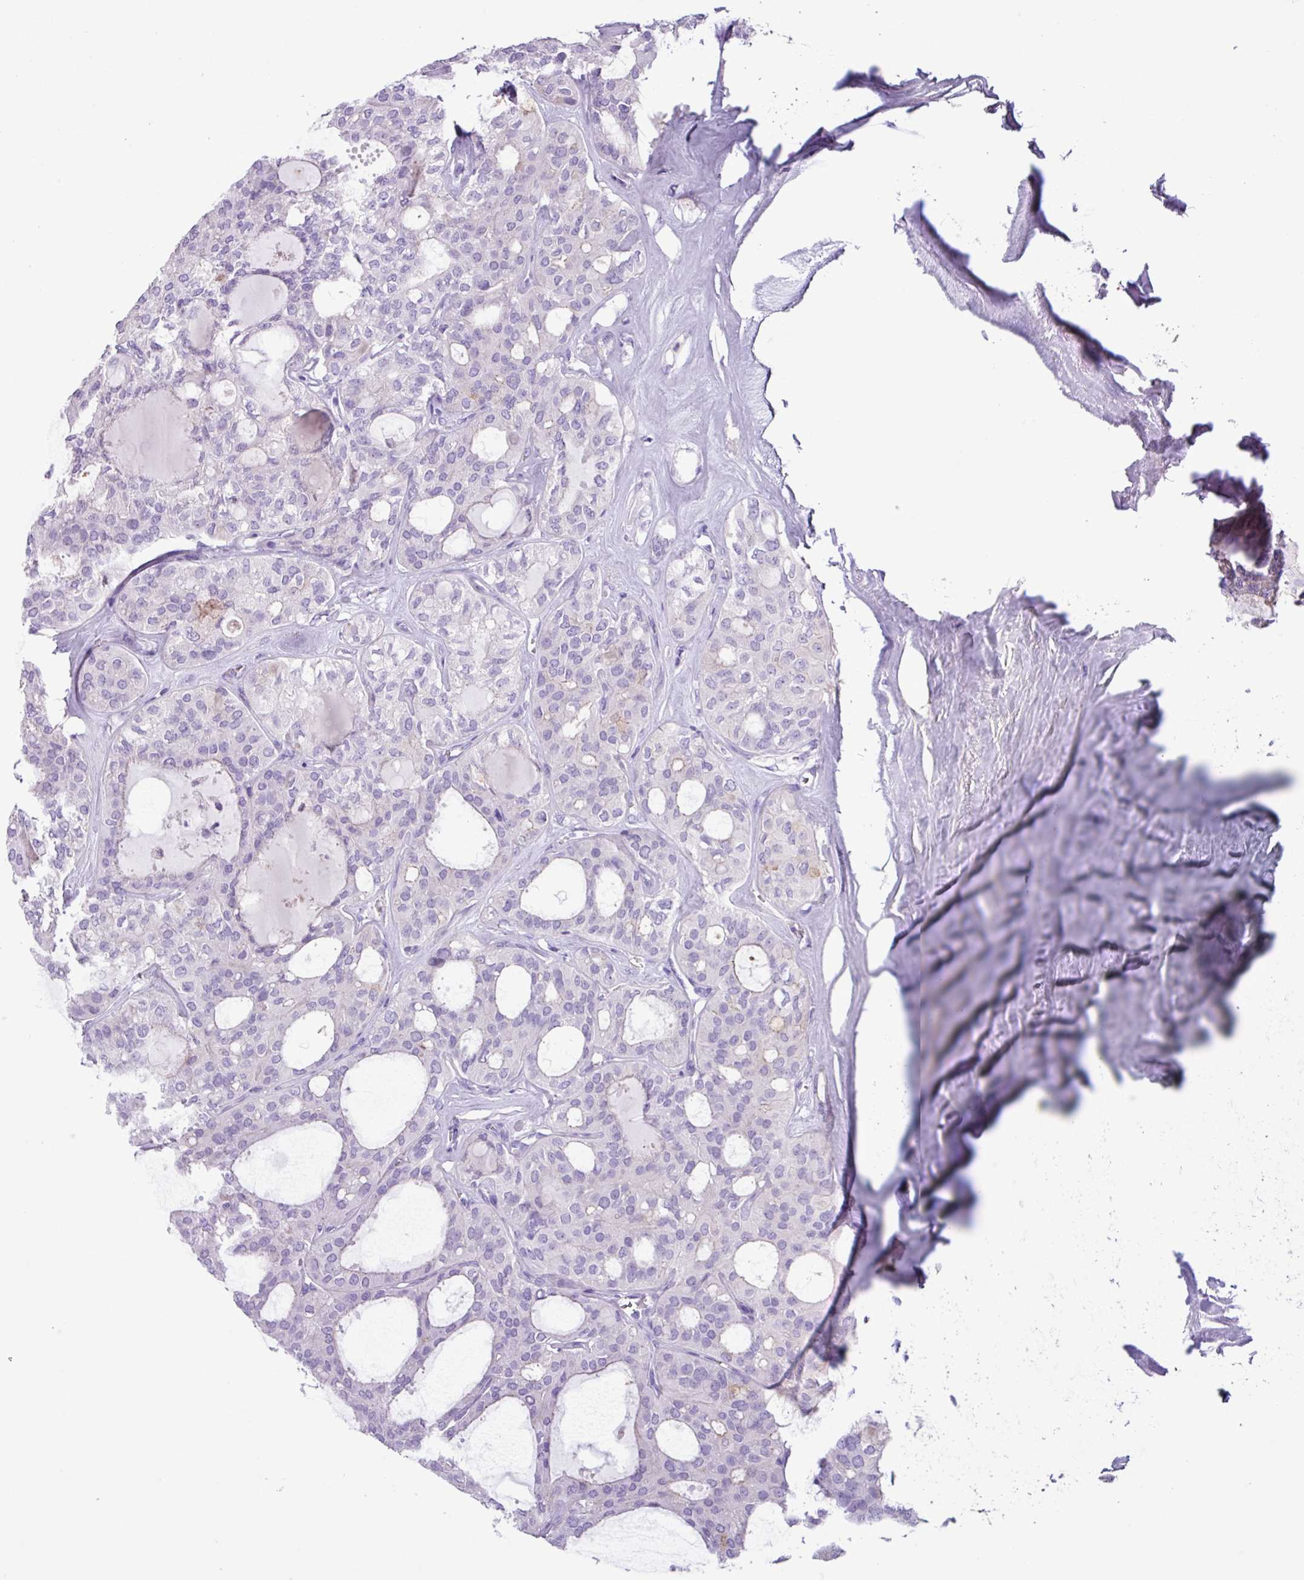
{"staining": {"intensity": "negative", "quantity": "none", "location": "none"}, "tissue": "thyroid cancer", "cell_type": "Tumor cells", "image_type": "cancer", "snomed": [{"axis": "morphology", "description": "Follicular adenoma carcinoma, NOS"}, {"axis": "topography", "description": "Thyroid gland"}], "caption": "IHC photomicrograph of human thyroid cancer stained for a protein (brown), which exhibits no expression in tumor cells.", "gene": "CYSTM1", "patient": {"sex": "male", "age": 75}}